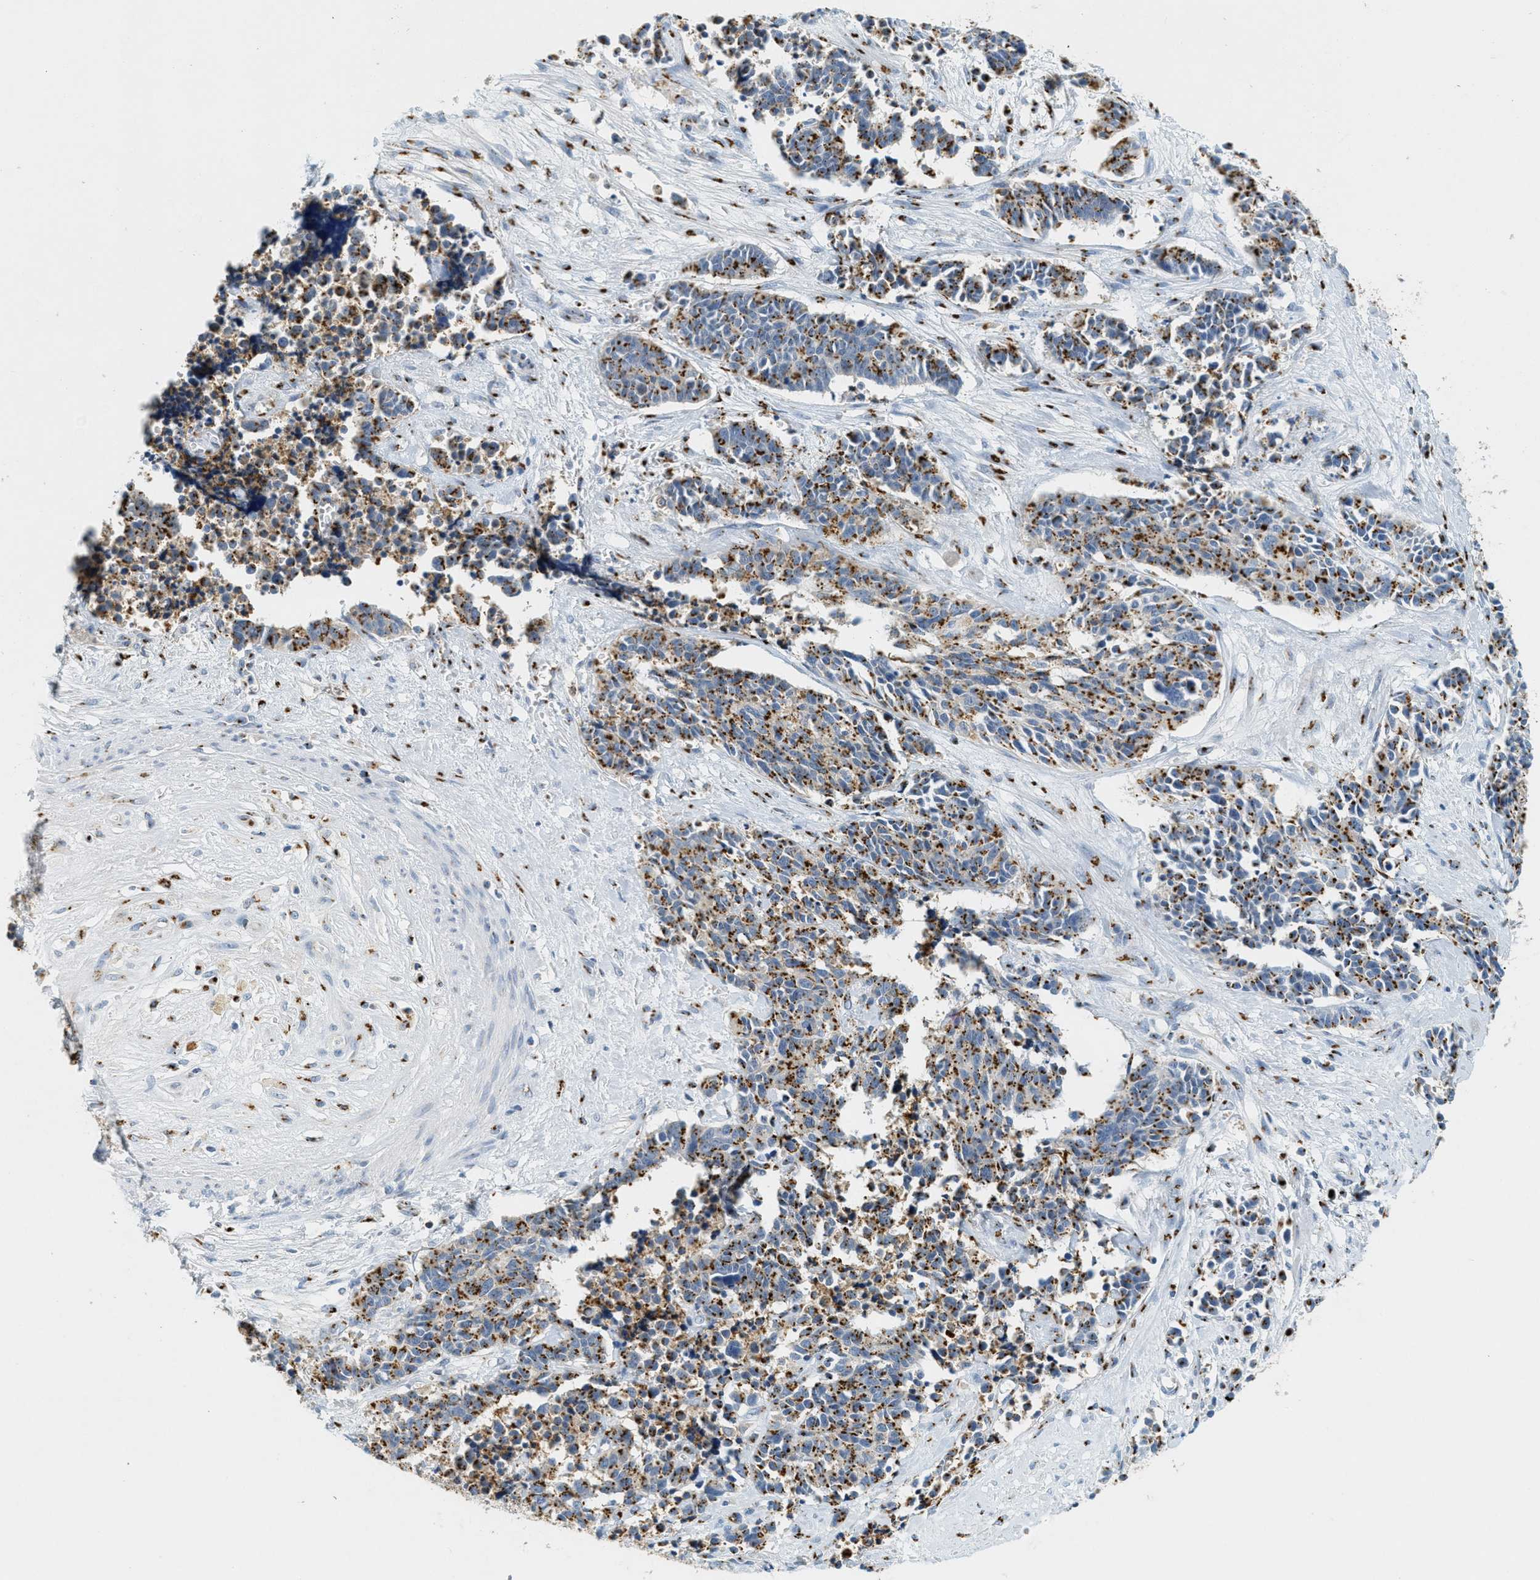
{"staining": {"intensity": "strong", "quantity": "25%-75%", "location": "cytoplasmic/membranous"}, "tissue": "cervical cancer", "cell_type": "Tumor cells", "image_type": "cancer", "snomed": [{"axis": "morphology", "description": "Squamous cell carcinoma, NOS"}, {"axis": "topography", "description": "Cervix"}], "caption": "Cervical squamous cell carcinoma stained for a protein displays strong cytoplasmic/membranous positivity in tumor cells. Nuclei are stained in blue.", "gene": "ENTPD4", "patient": {"sex": "female", "age": 35}}